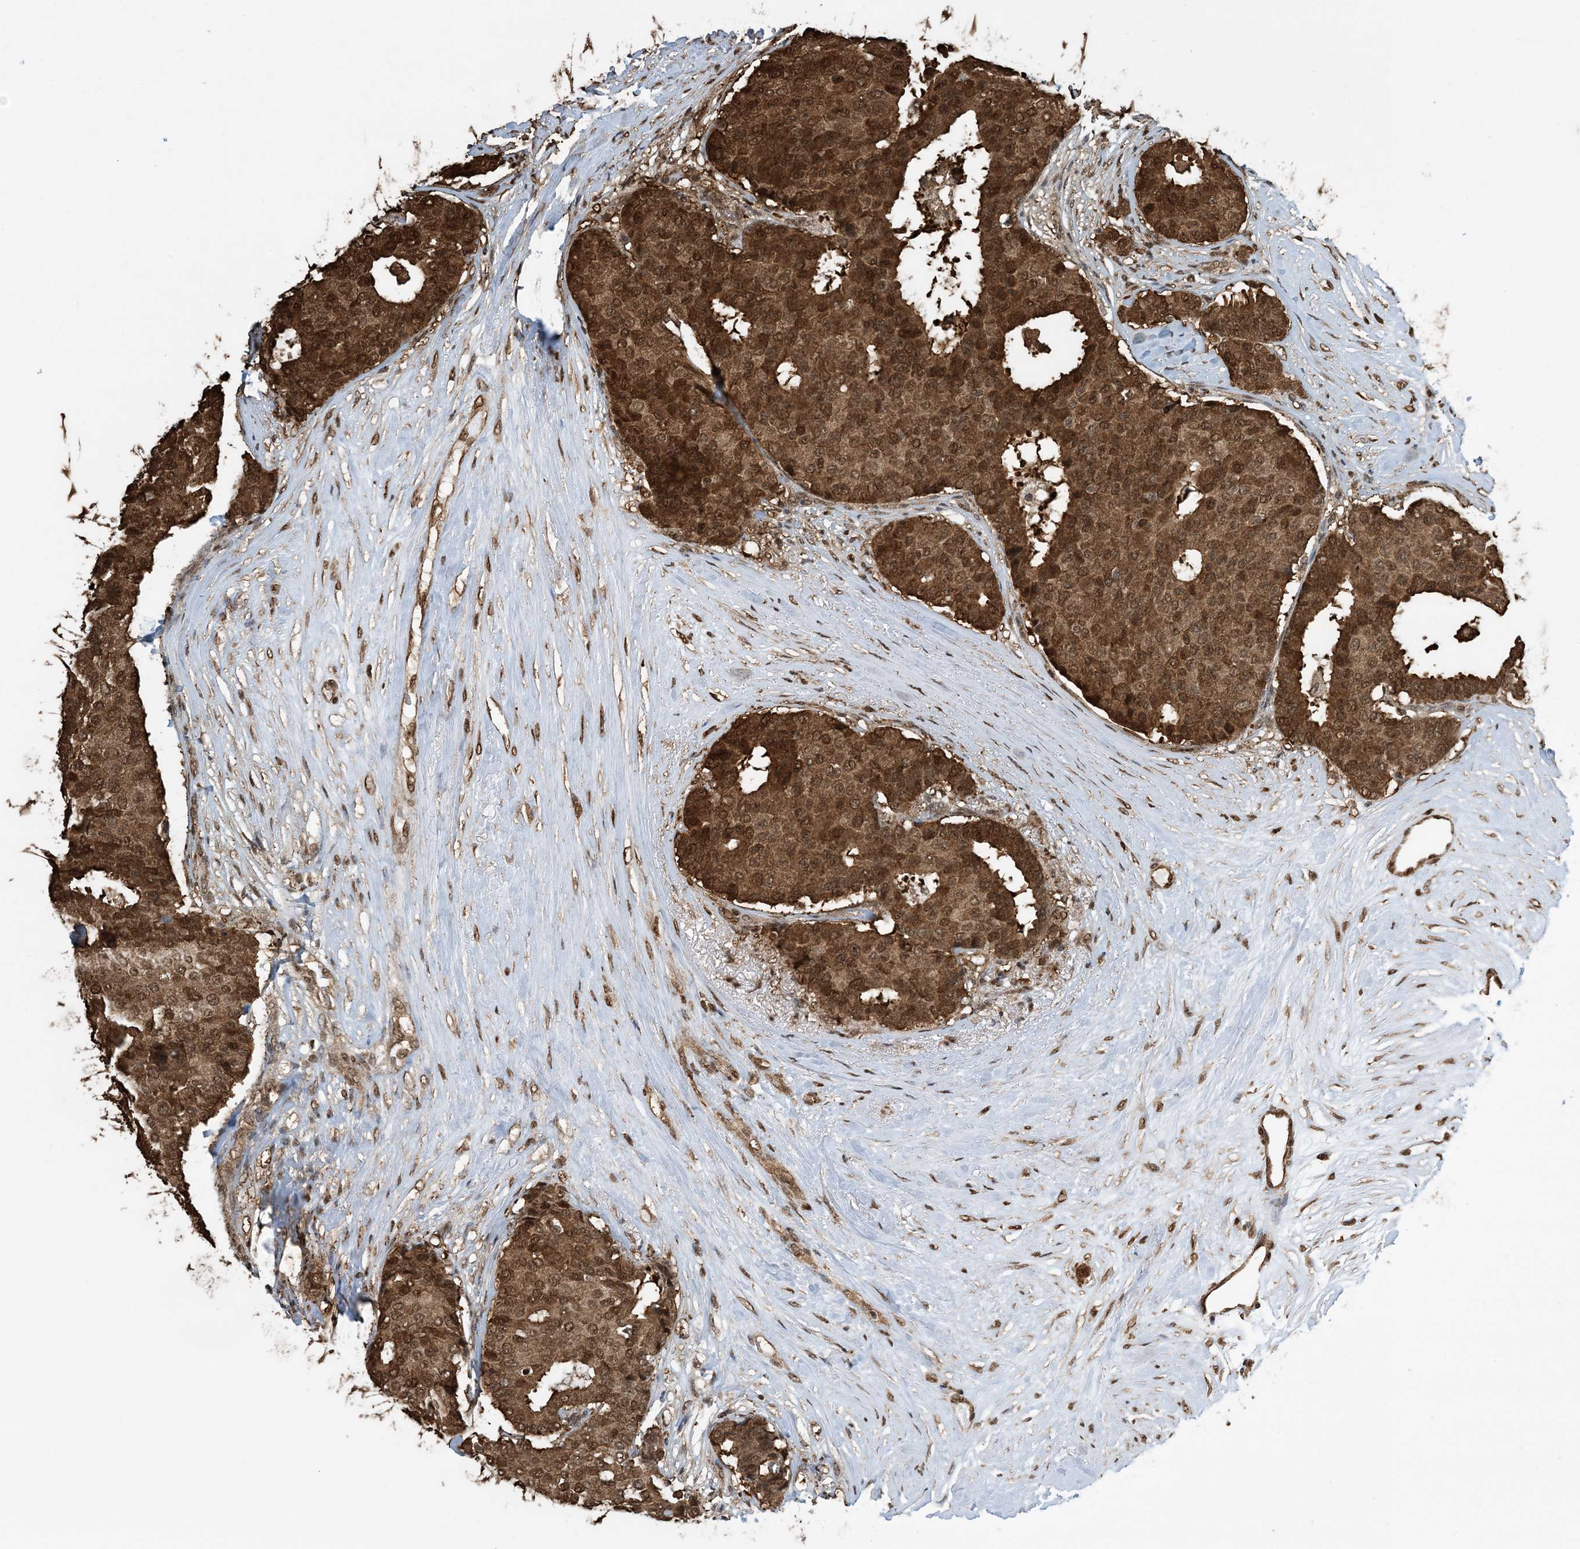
{"staining": {"intensity": "strong", "quantity": ">75%", "location": "cytoplasmic/membranous,nuclear"}, "tissue": "breast cancer", "cell_type": "Tumor cells", "image_type": "cancer", "snomed": [{"axis": "morphology", "description": "Duct carcinoma"}, {"axis": "topography", "description": "Breast"}], "caption": "Immunohistochemistry (IHC) image of human breast intraductal carcinoma stained for a protein (brown), which exhibits high levels of strong cytoplasmic/membranous and nuclear positivity in approximately >75% of tumor cells.", "gene": "HSPA1A", "patient": {"sex": "female", "age": 75}}